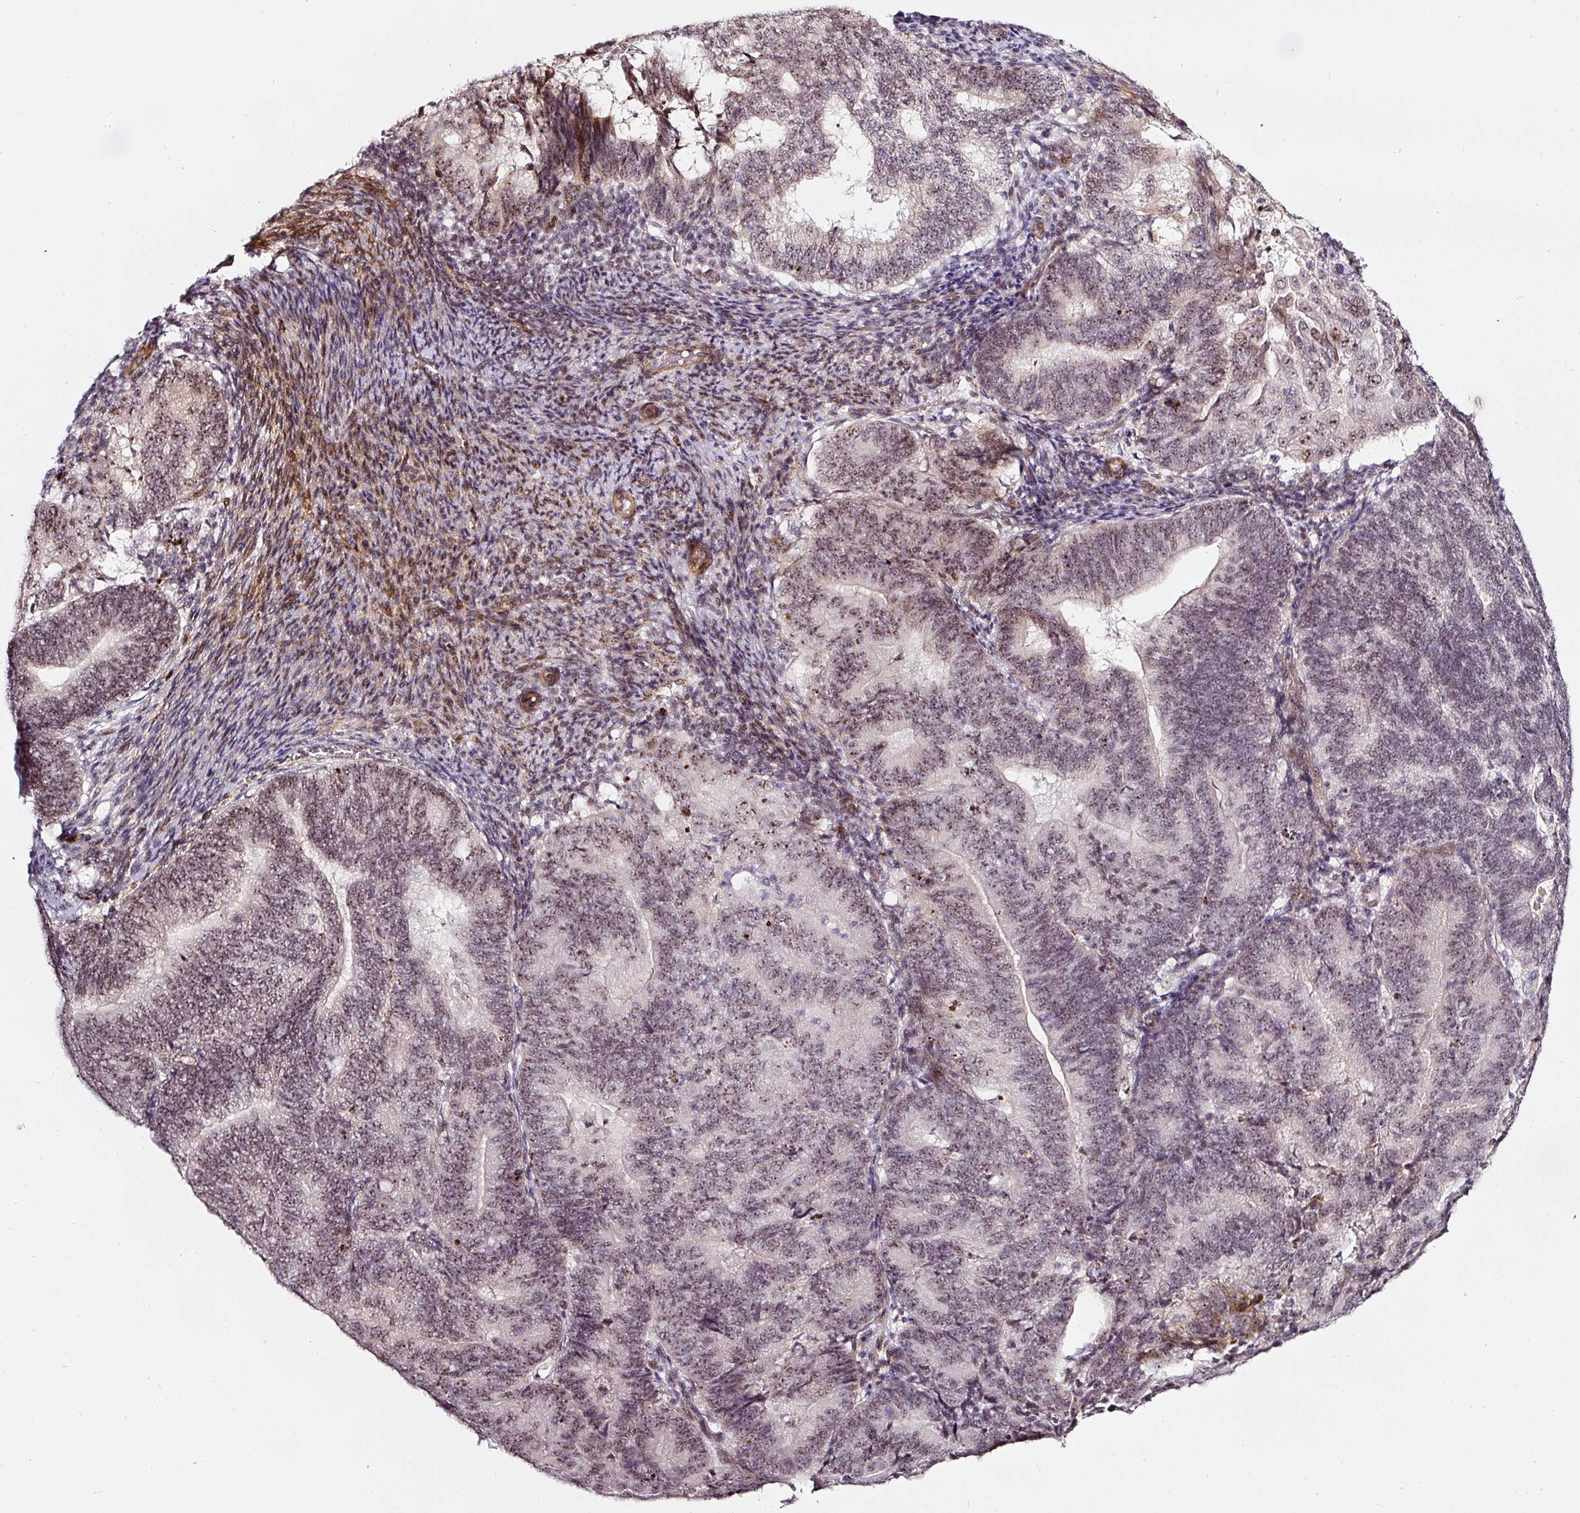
{"staining": {"intensity": "moderate", "quantity": ">75%", "location": "nuclear"}, "tissue": "endometrial cancer", "cell_type": "Tumor cells", "image_type": "cancer", "snomed": [{"axis": "morphology", "description": "Adenocarcinoma, NOS"}, {"axis": "topography", "description": "Endometrium"}], "caption": "Immunohistochemistry (IHC) of human endometrial cancer (adenocarcinoma) exhibits medium levels of moderate nuclear staining in about >75% of tumor cells.", "gene": "MXRA8", "patient": {"sex": "female", "age": 70}}